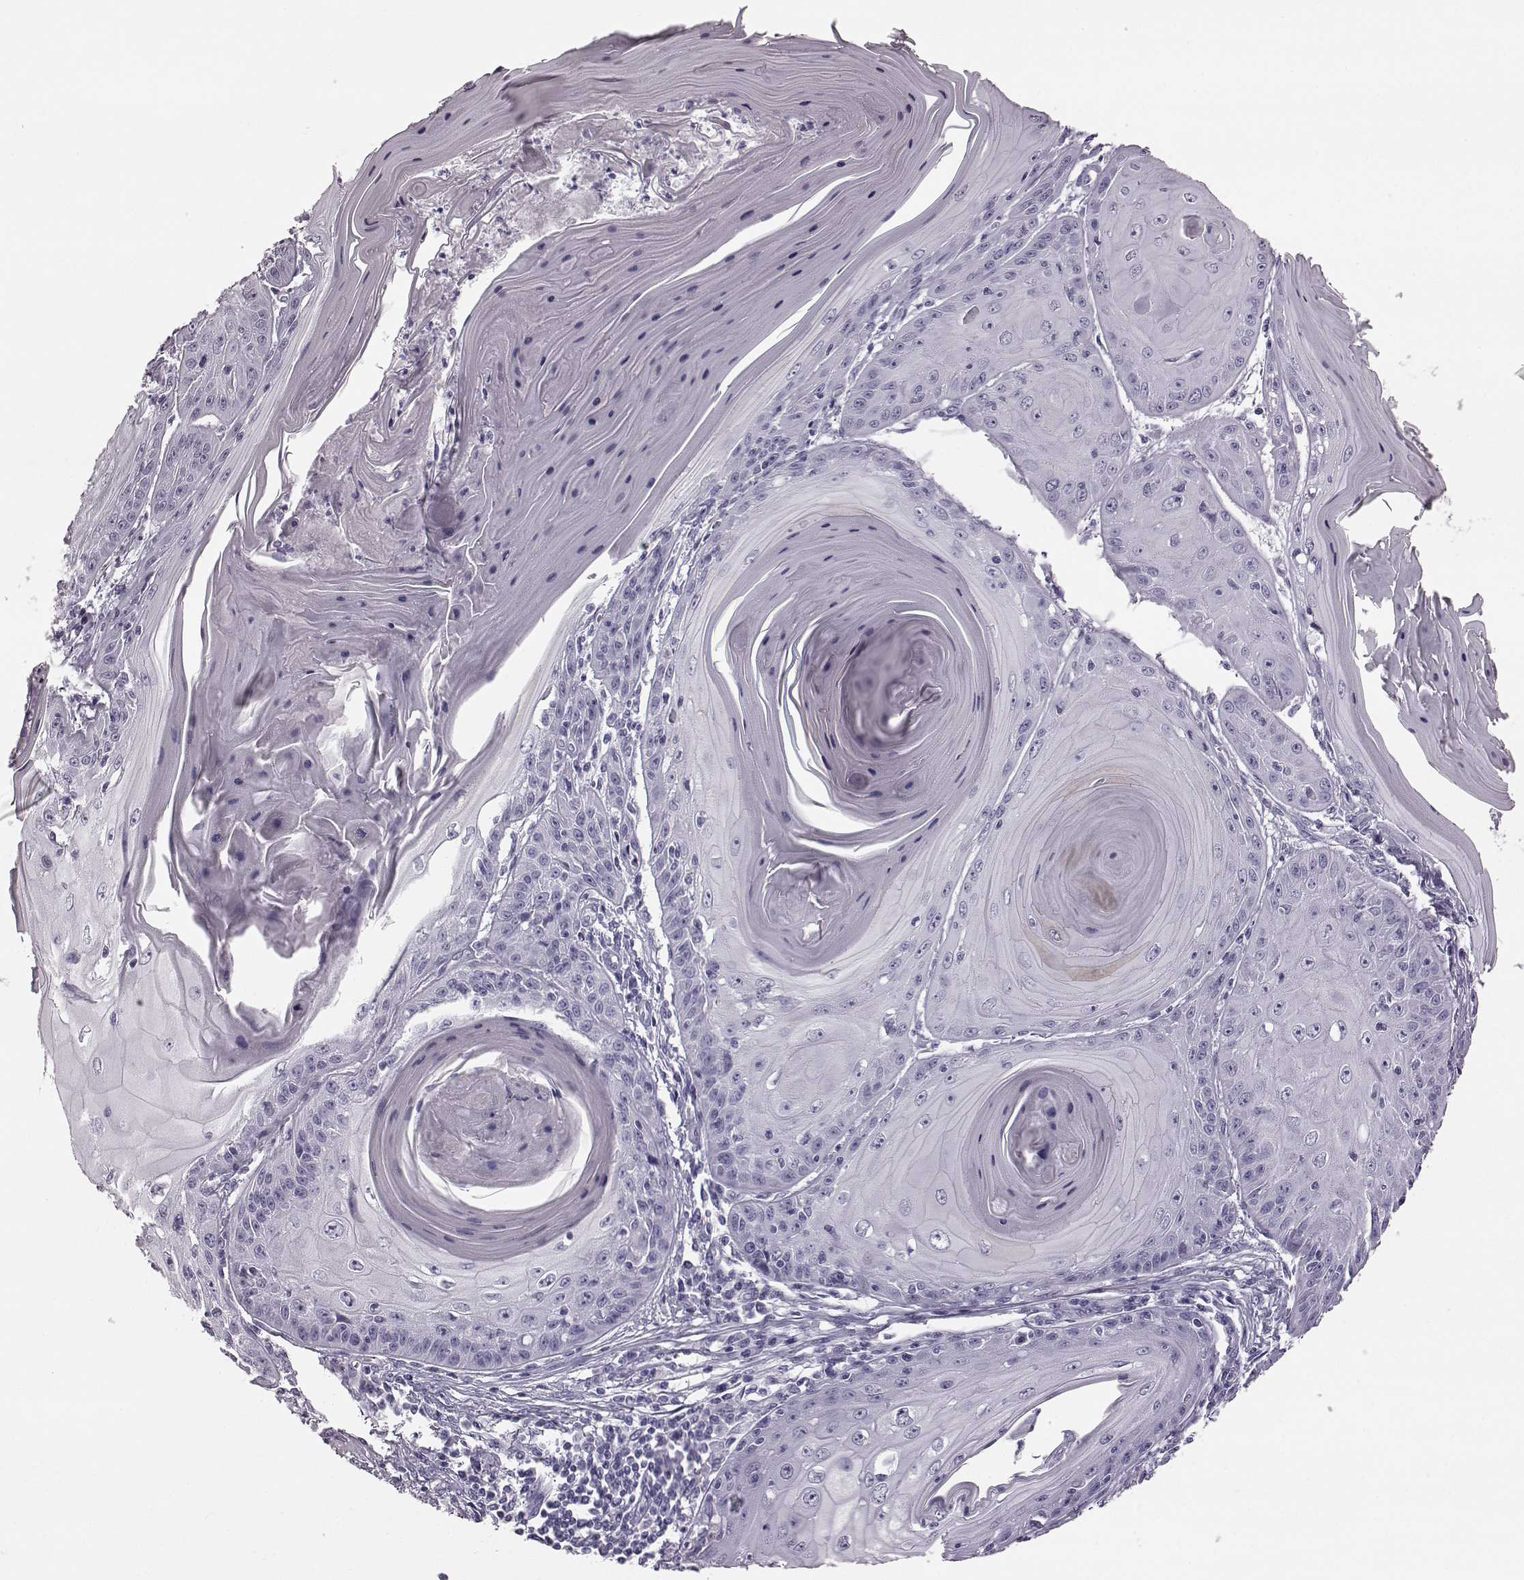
{"staining": {"intensity": "negative", "quantity": "none", "location": "none"}, "tissue": "skin cancer", "cell_type": "Tumor cells", "image_type": "cancer", "snomed": [{"axis": "morphology", "description": "Squamous cell carcinoma, NOS"}, {"axis": "topography", "description": "Skin"}, {"axis": "topography", "description": "Vulva"}], "caption": "IHC photomicrograph of neoplastic tissue: human skin cancer (squamous cell carcinoma) stained with DAB (3,3'-diaminobenzidine) reveals no significant protein expression in tumor cells.", "gene": "TCHHL1", "patient": {"sex": "female", "age": 85}}